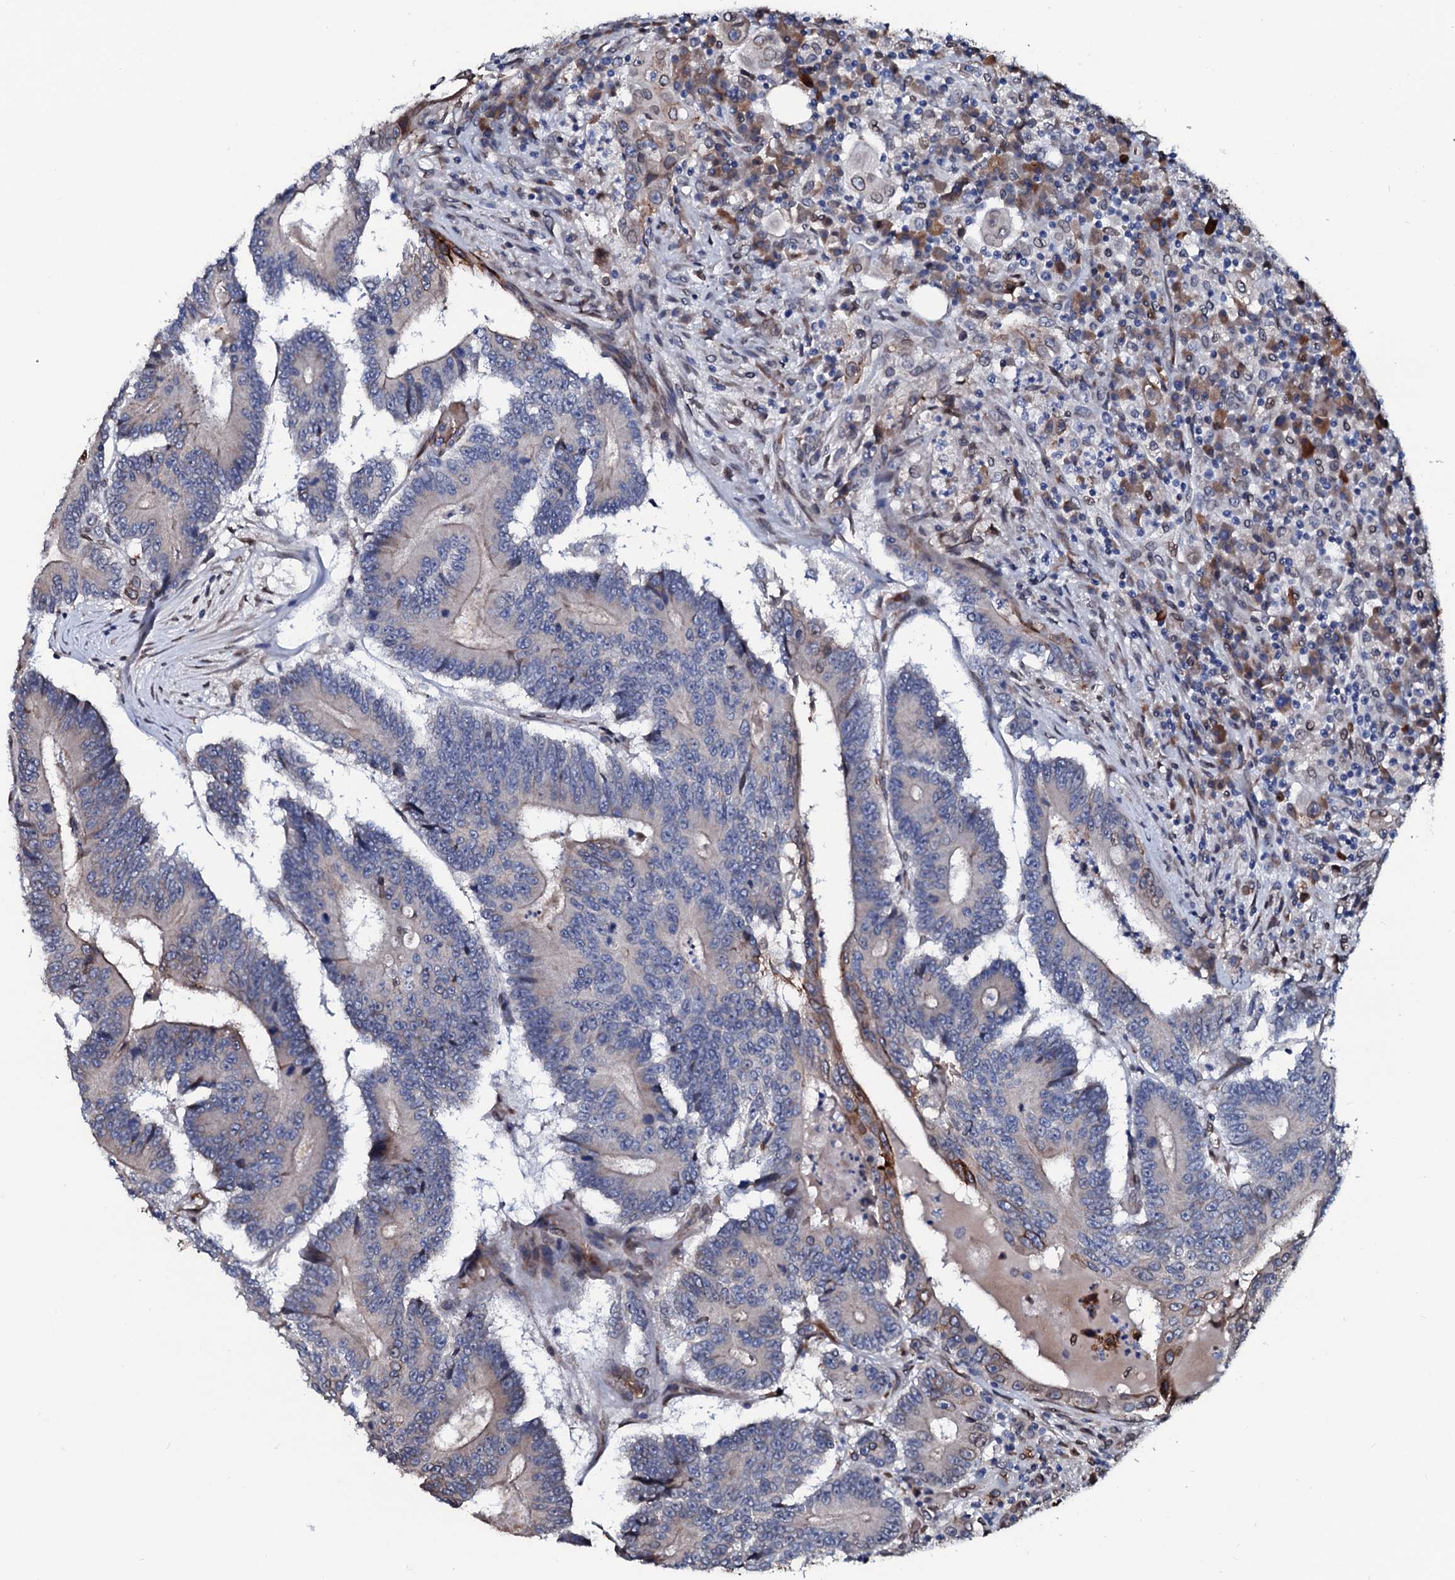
{"staining": {"intensity": "negative", "quantity": "none", "location": "none"}, "tissue": "colorectal cancer", "cell_type": "Tumor cells", "image_type": "cancer", "snomed": [{"axis": "morphology", "description": "Adenocarcinoma, NOS"}, {"axis": "topography", "description": "Colon"}], "caption": "Immunohistochemical staining of human adenocarcinoma (colorectal) displays no significant positivity in tumor cells.", "gene": "NRP2", "patient": {"sex": "male", "age": 83}}